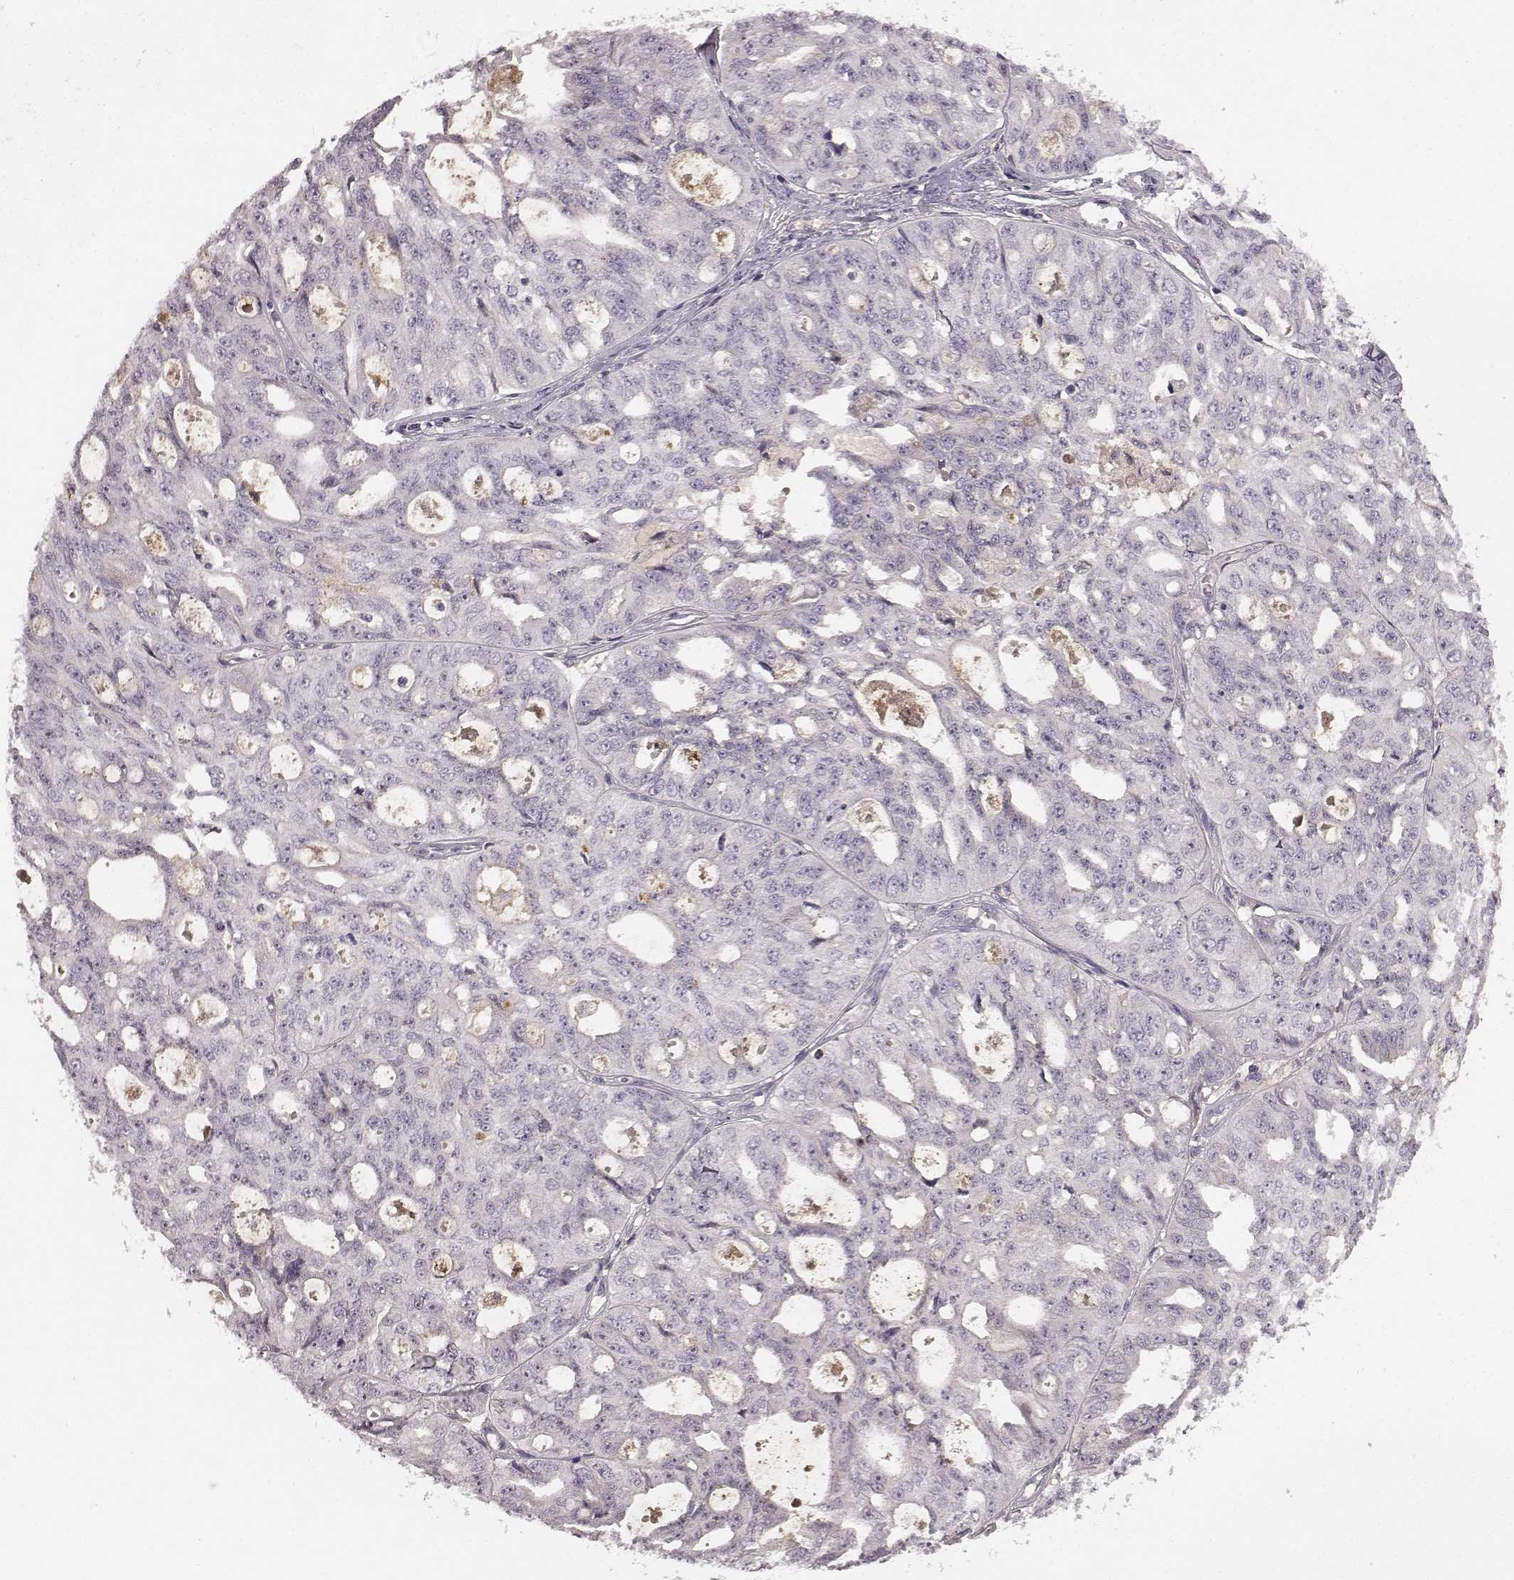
{"staining": {"intensity": "negative", "quantity": "none", "location": "none"}, "tissue": "ovarian cancer", "cell_type": "Tumor cells", "image_type": "cancer", "snomed": [{"axis": "morphology", "description": "Carcinoma, endometroid"}, {"axis": "topography", "description": "Ovary"}], "caption": "Tumor cells are negative for protein expression in human ovarian endometroid carcinoma.", "gene": "SLC22A18", "patient": {"sex": "female", "age": 65}}